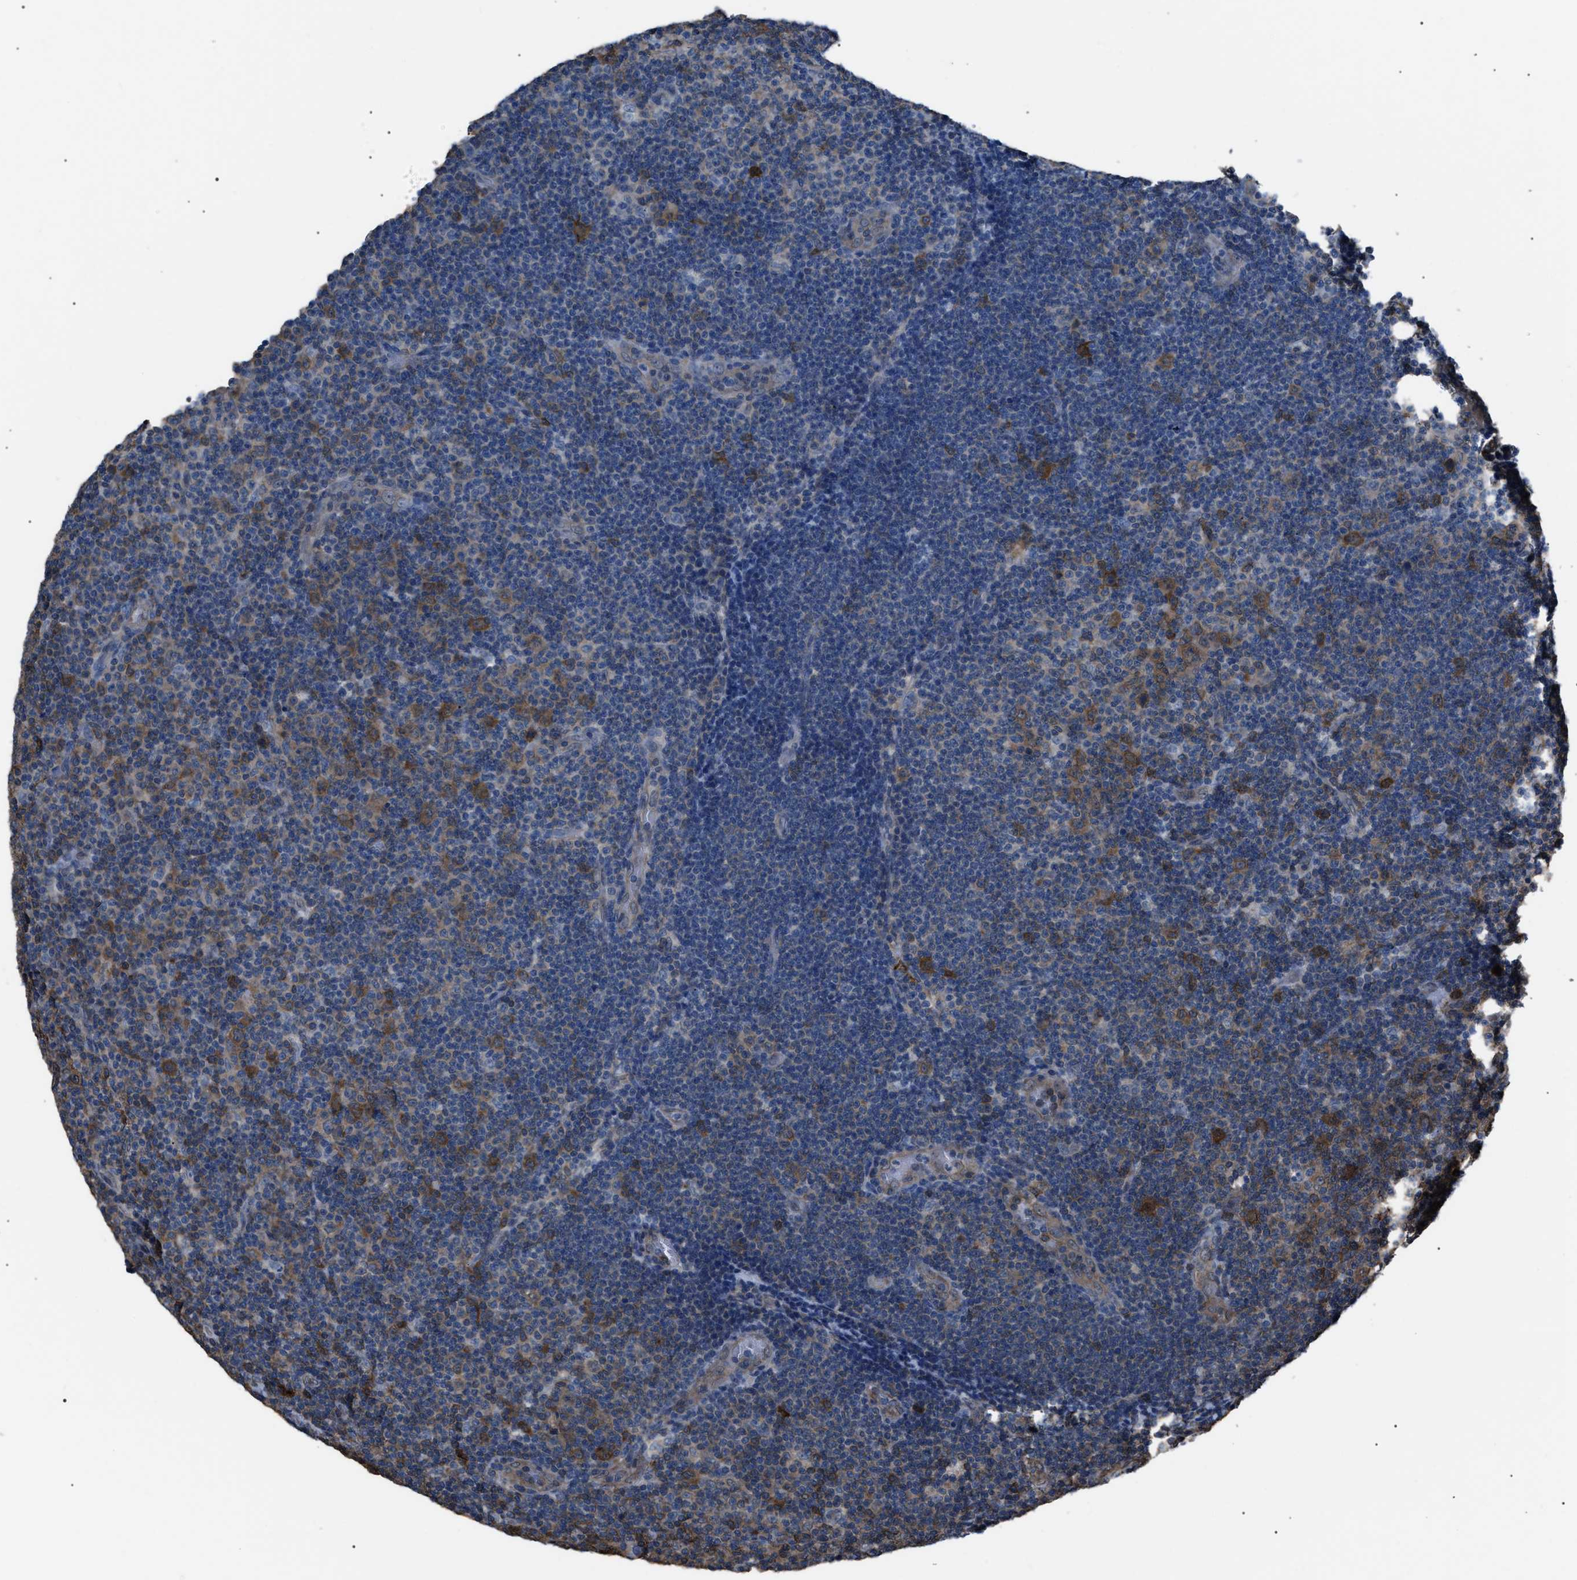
{"staining": {"intensity": "moderate", "quantity": "25%-75%", "location": "cytoplasmic/membranous"}, "tissue": "lymphoma", "cell_type": "Tumor cells", "image_type": "cancer", "snomed": [{"axis": "morphology", "description": "Malignant lymphoma, non-Hodgkin's type, Low grade"}, {"axis": "topography", "description": "Lymph node"}], "caption": "A medium amount of moderate cytoplasmic/membranous positivity is present in about 25%-75% of tumor cells in lymphoma tissue.", "gene": "PDCD5", "patient": {"sex": "male", "age": 83}}